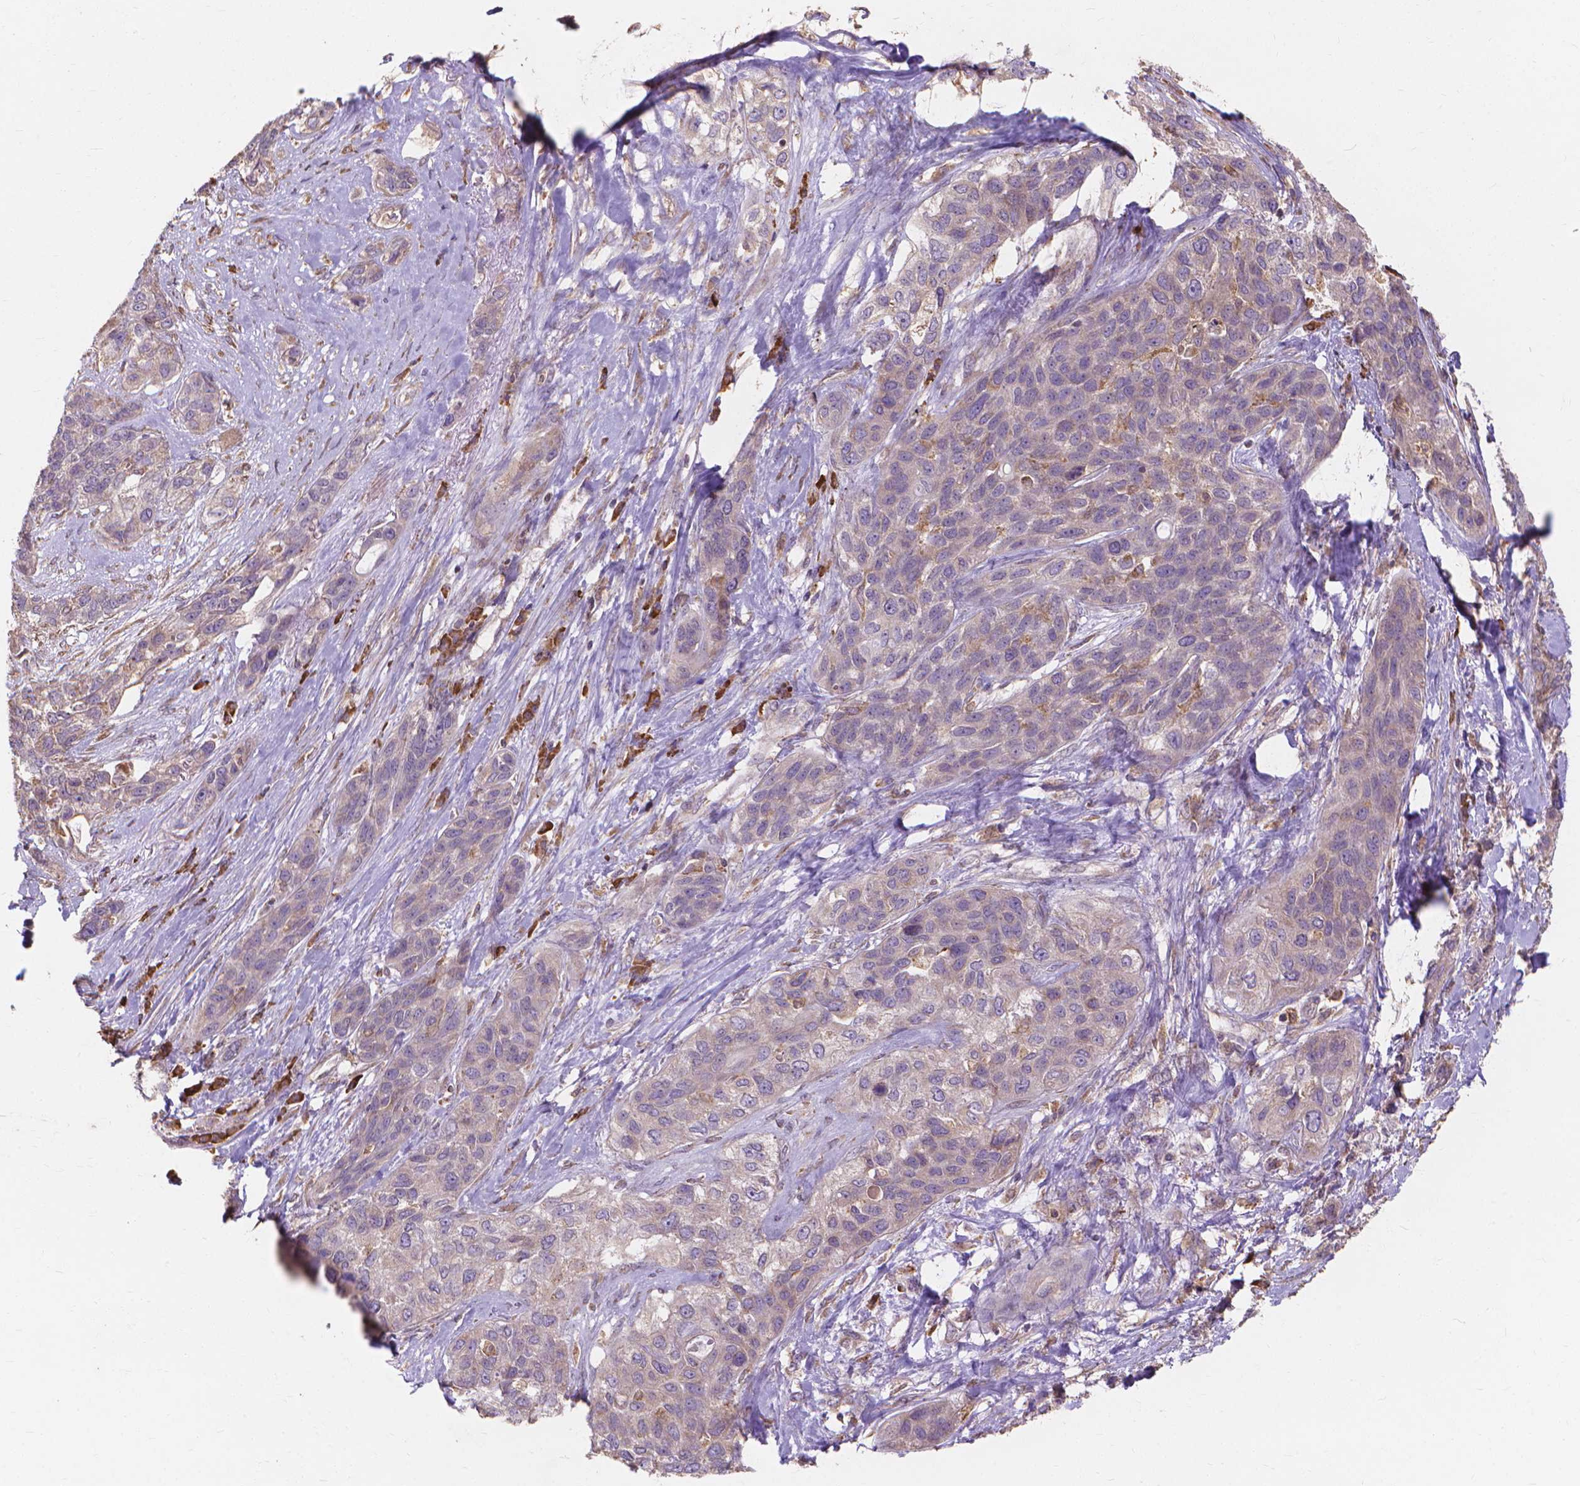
{"staining": {"intensity": "weak", "quantity": ">75%", "location": "cytoplasmic/membranous"}, "tissue": "lung cancer", "cell_type": "Tumor cells", "image_type": "cancer", "snomed": [{"axis": "morphology", "description": "Squamous cell carcinoma, NOS"}, {"axis": "topography", "description": "Lung"}], "caption": "High-magnification brightfield microscopy of squamous cell carcinoma (lung) stained with DAB (3,3'-diaminobenzidine) (brown) and counterstained with hematoxylin (blue). tumor cells exhibit weak cytoplasmic/membranous staining is appreciated in about>75% of cells.", "gene": "TAB2", "patient": {"sex": "female", "age": 70}}